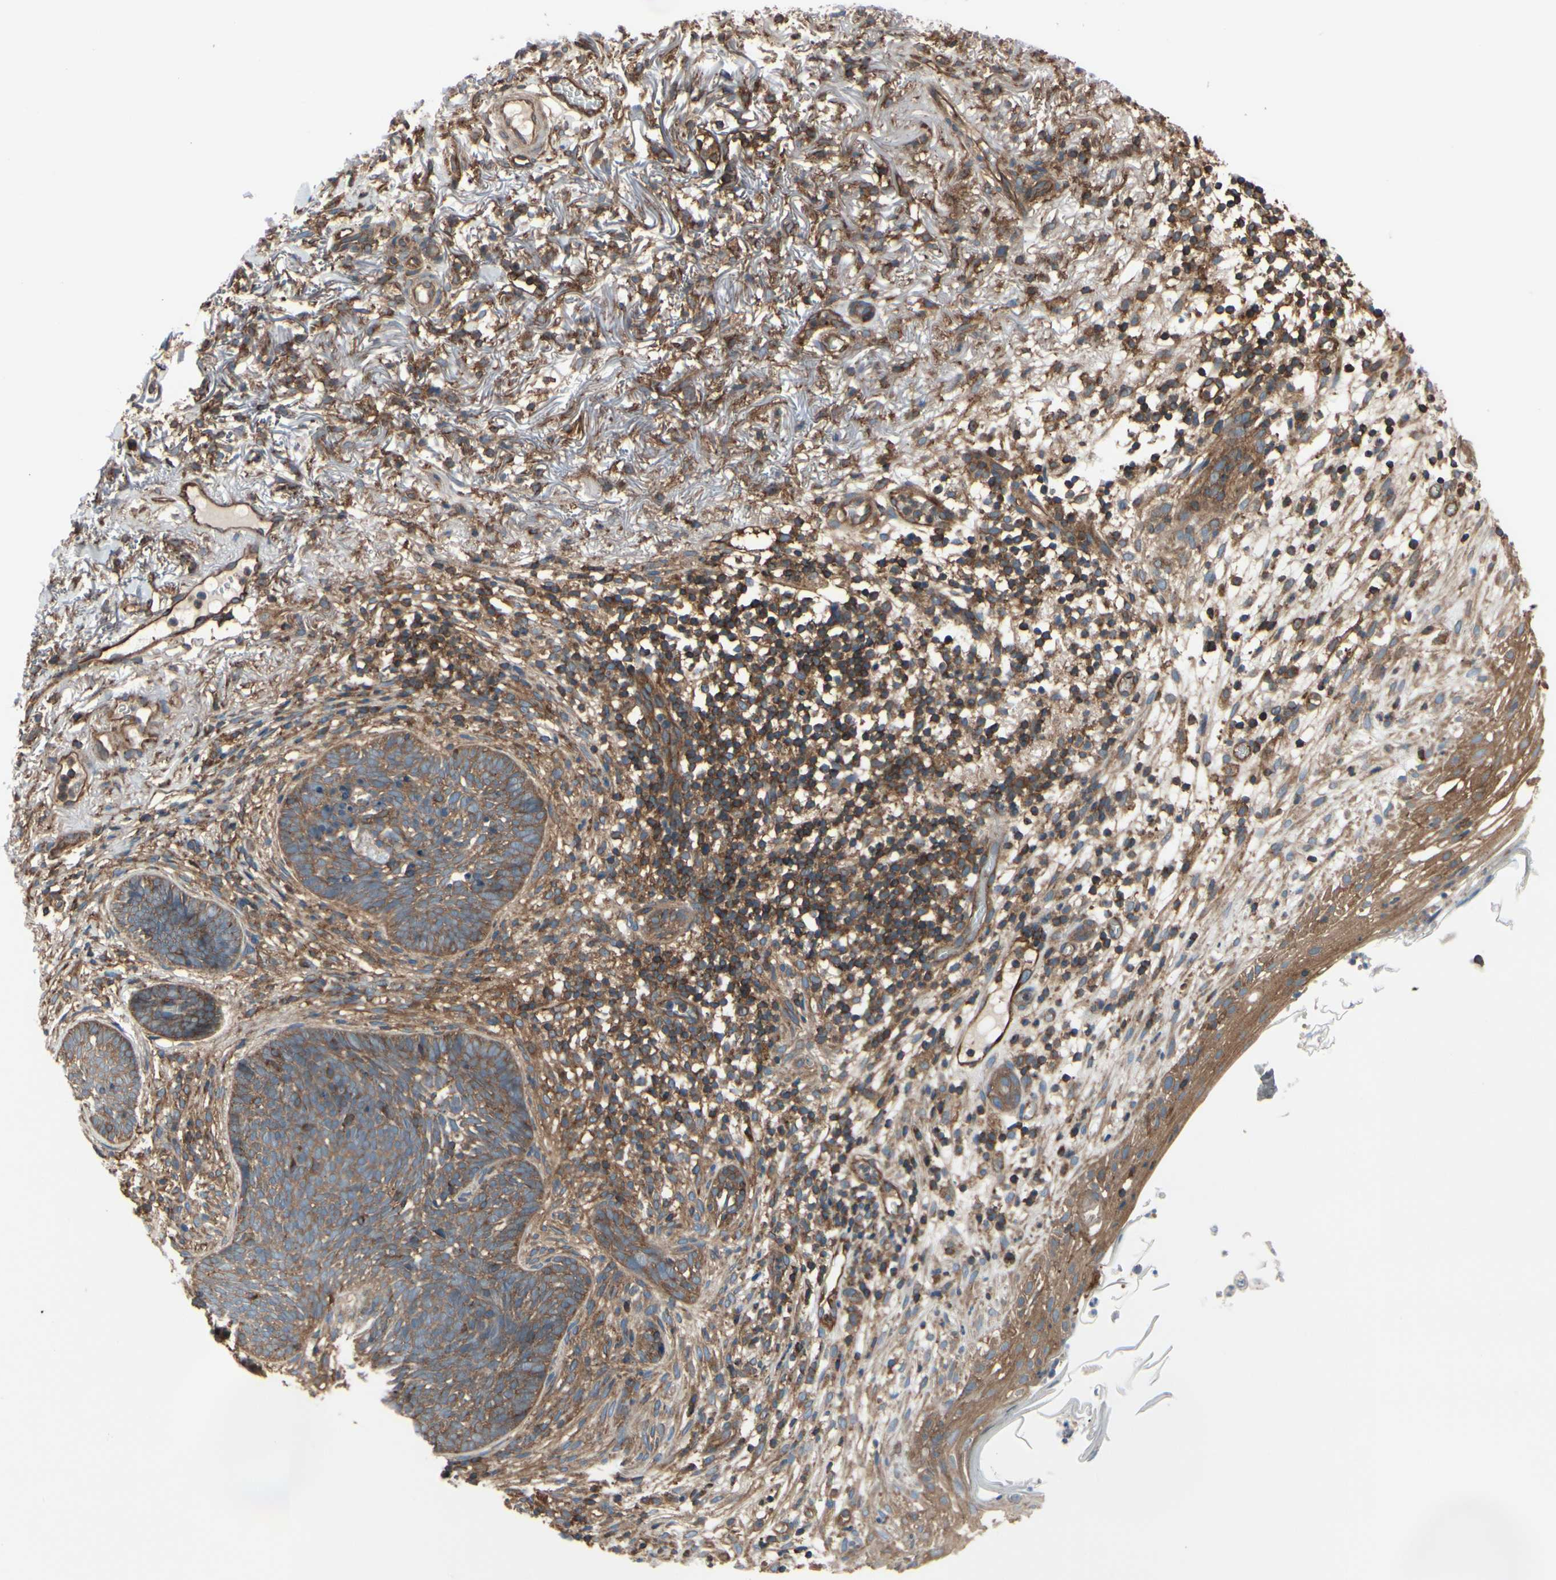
{"staining": {"intensity": "moderate", "quantity": "25%-75%", "location": "cytoplasmic/membranous"}, "tissue": "skin cancer", "cell_type": "Tumor cells", "image_type": "cancer", "snomed": [{"axis": "morphology", "description": "Basal cell carcinoma"}, {"axis": "topography", "description": "Skin"}], "caption": "A brown stain labels moderate cytoplasmic/membranous expression of a protein in skin basal cell carcinoma tumor cells.", "gene": "EPS15", "patient": {"sex": "female", "age": 70}}